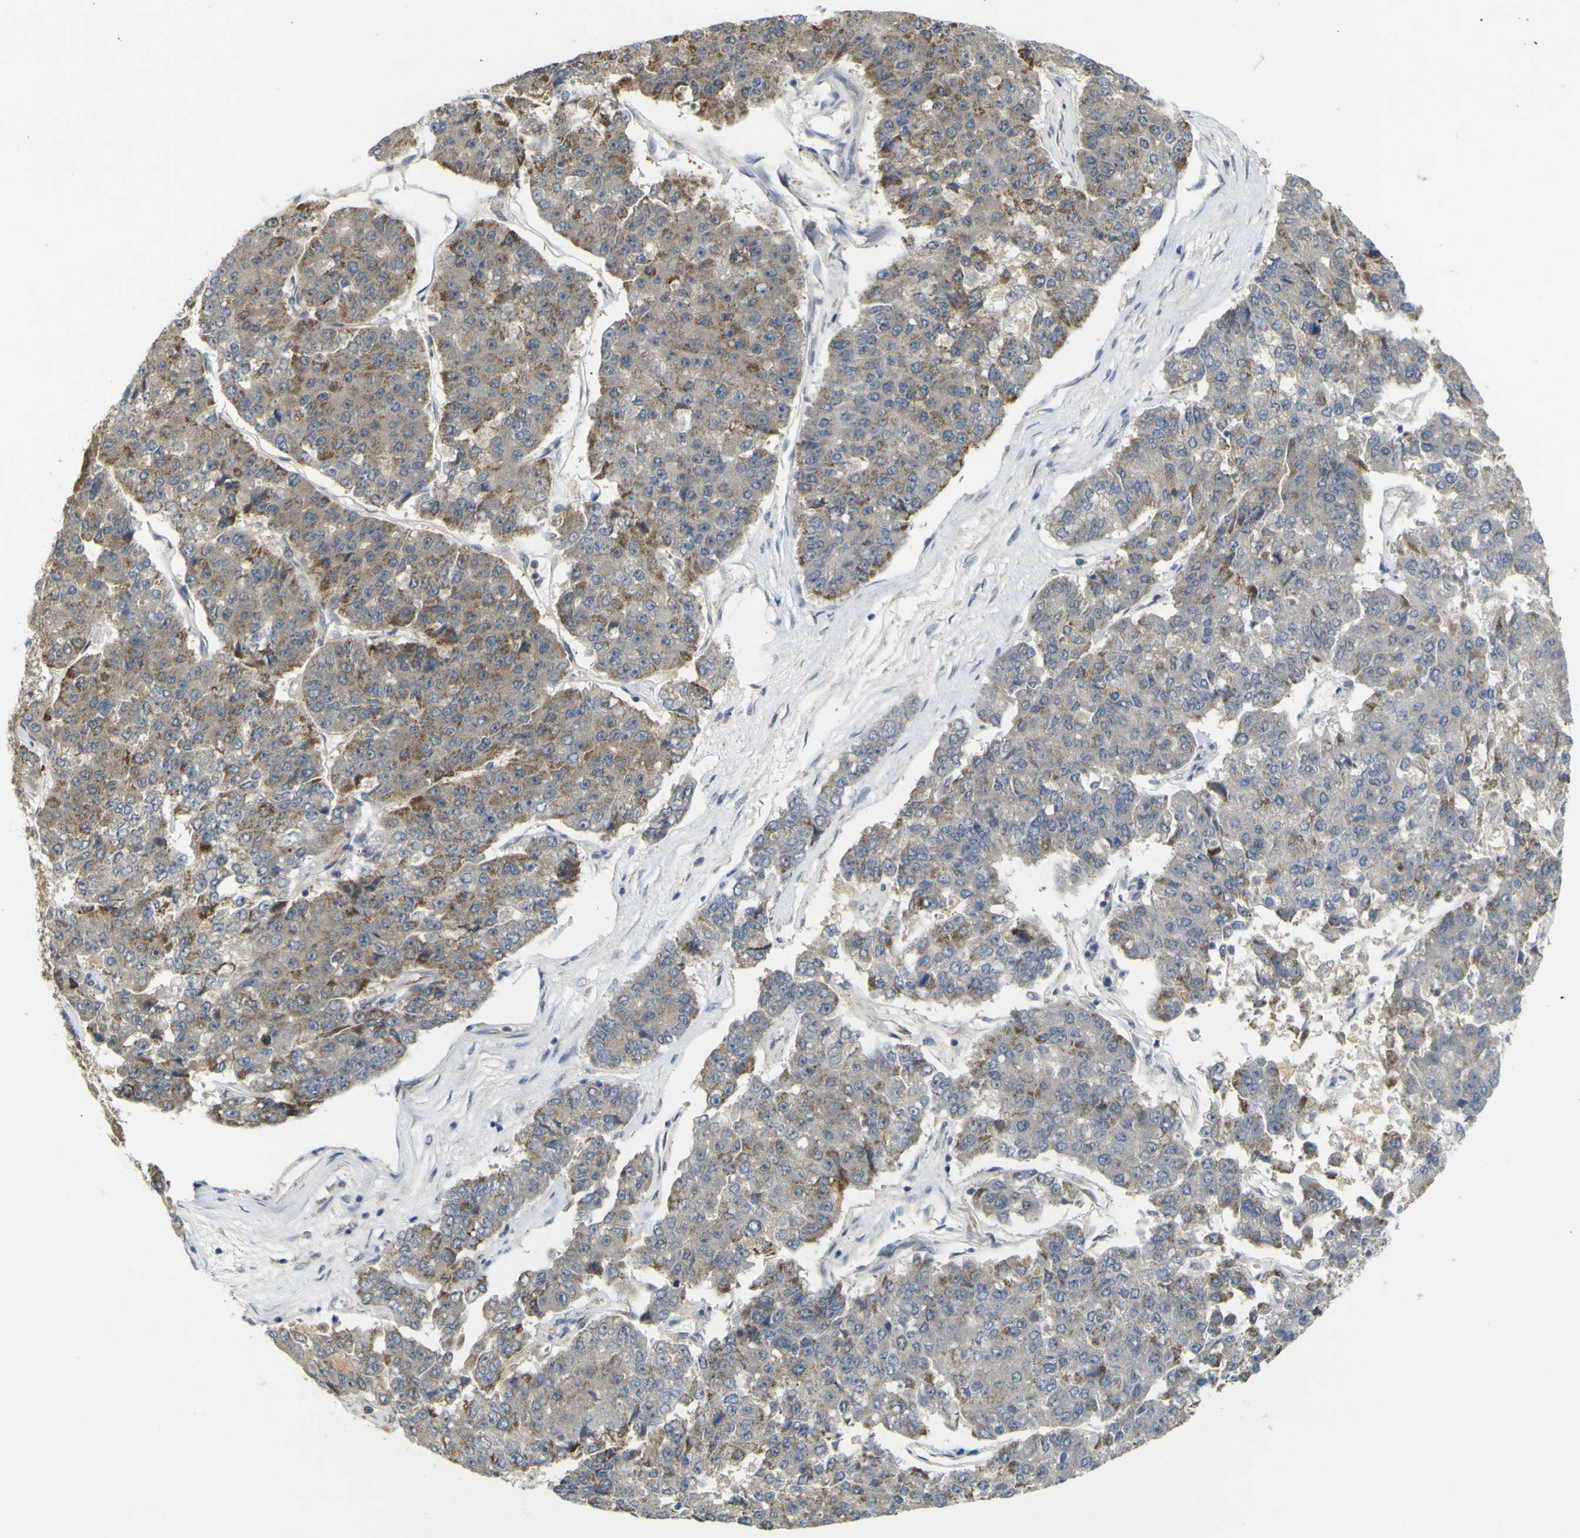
{"staining": {"intensity": "moderate", "quantity": "<25%", "location": "cytoplasmic/membranous"}, "tissue": "pancreatic cancer", "cell_type": "Tumor cells", "image_type": "cancer", "snomed": [{"axis": "morphology", "description": "Adenocarcinoma, NOS"}, {"axis": "topography", "description": "Pancreas"}], "caption": "Protein staining by immunohistochemistry reveals moderate cytoplasmic/membranous positivity in approximately <25% of tumor cells in pancreatic cancer (adenocarcinoma).", "gene": "IGF2R", "patient": {"sex": "male", "age": 50}}